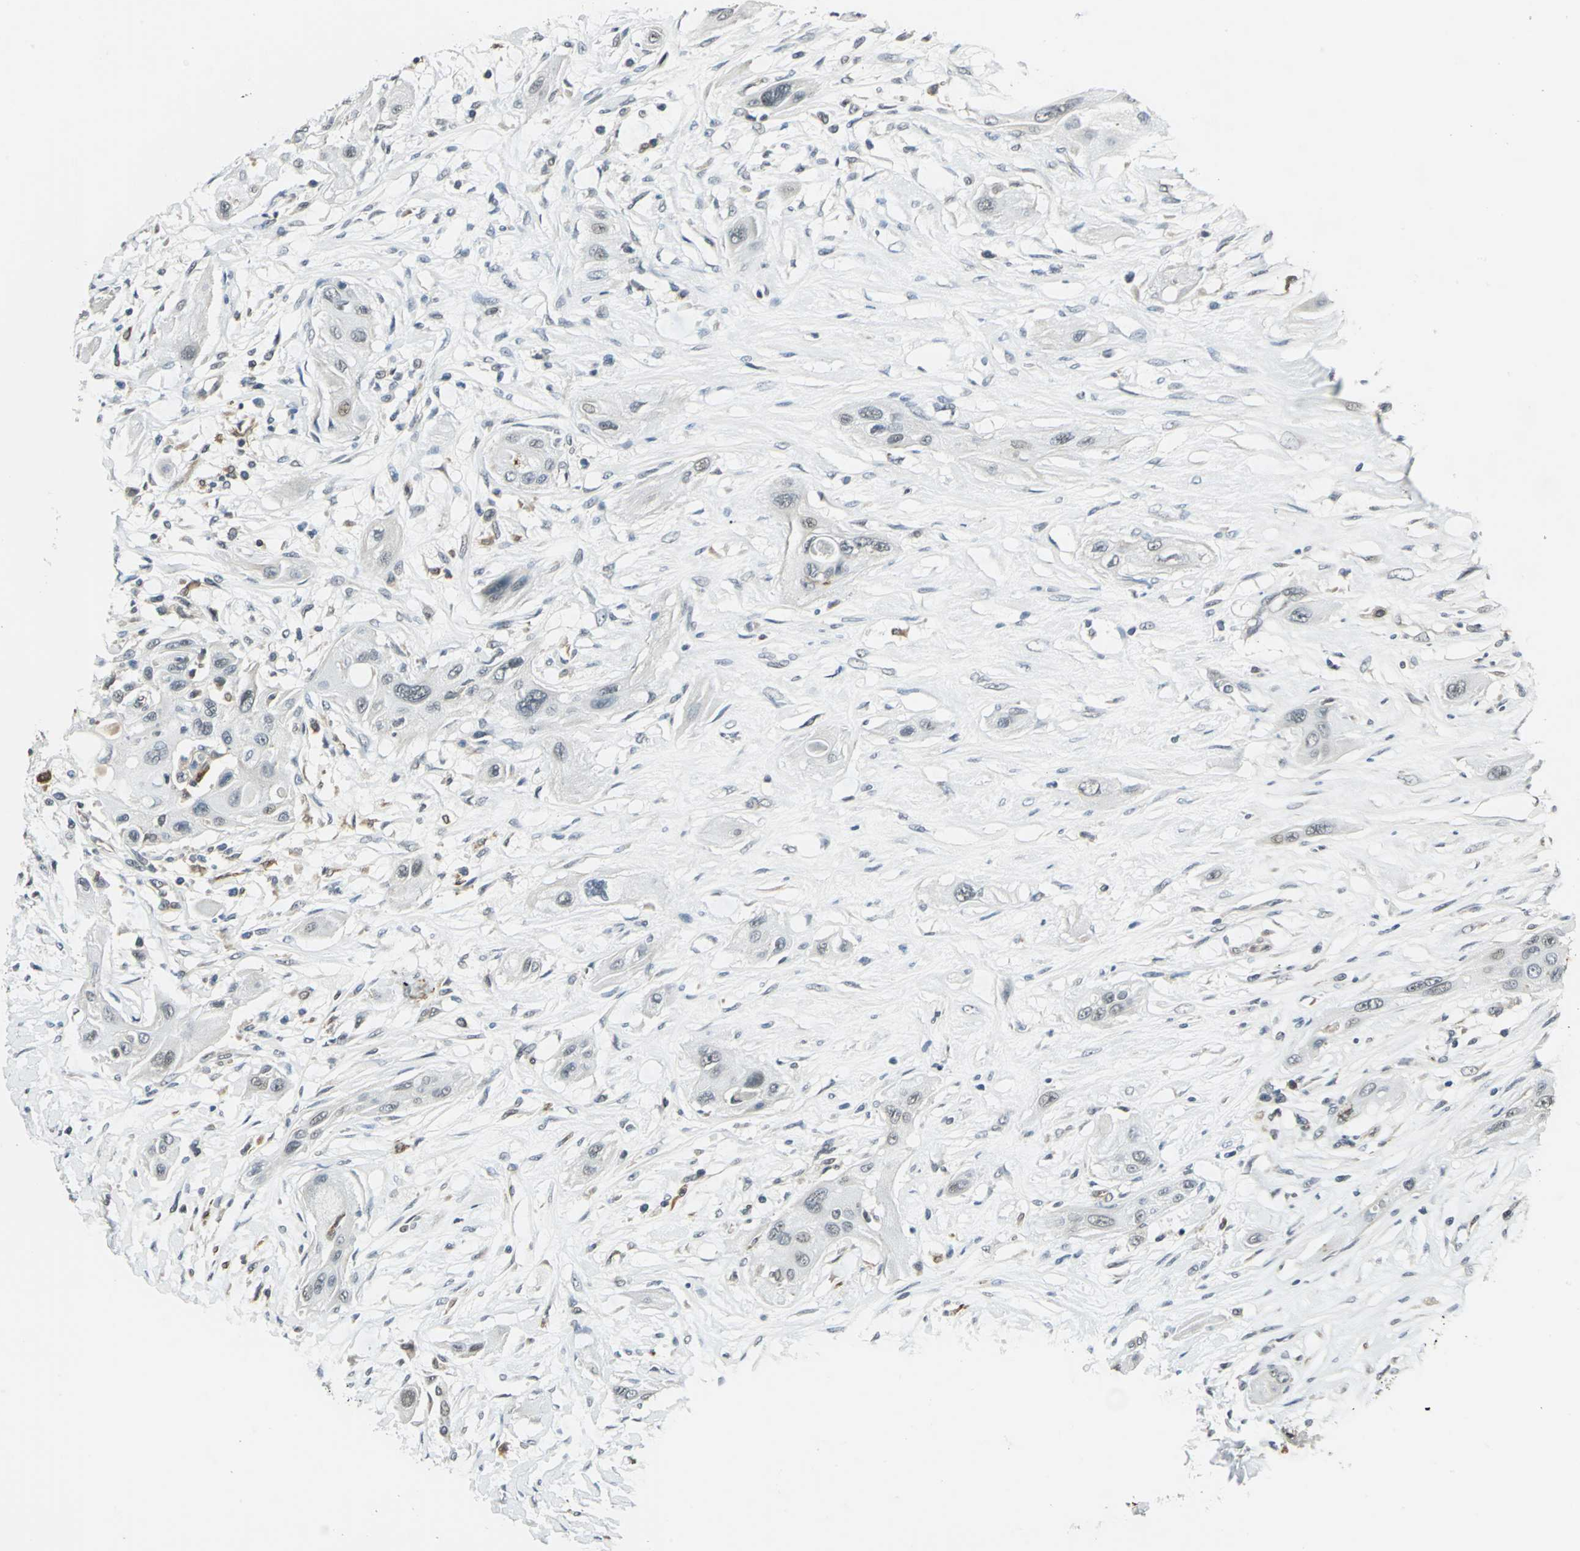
{"staining": {"intensity": "negative", "quantity": "none", "location": "none"}, "tissue": "lung cancer", "cell_type": "Tumor cells", "image_type": "cancer", "snomed": [{"axis": "morphology", "description": "Squamous cell carcinoma, NOS"}, {"axis": "topography", "description": "Lung"}], "caption": "There is no significant positivity in tumor cells of lung cancer. (DAB immunohistochemistry, high magnification).", "gene": "PLAGL2", "patient": {"sex": "female", "age": 47}}